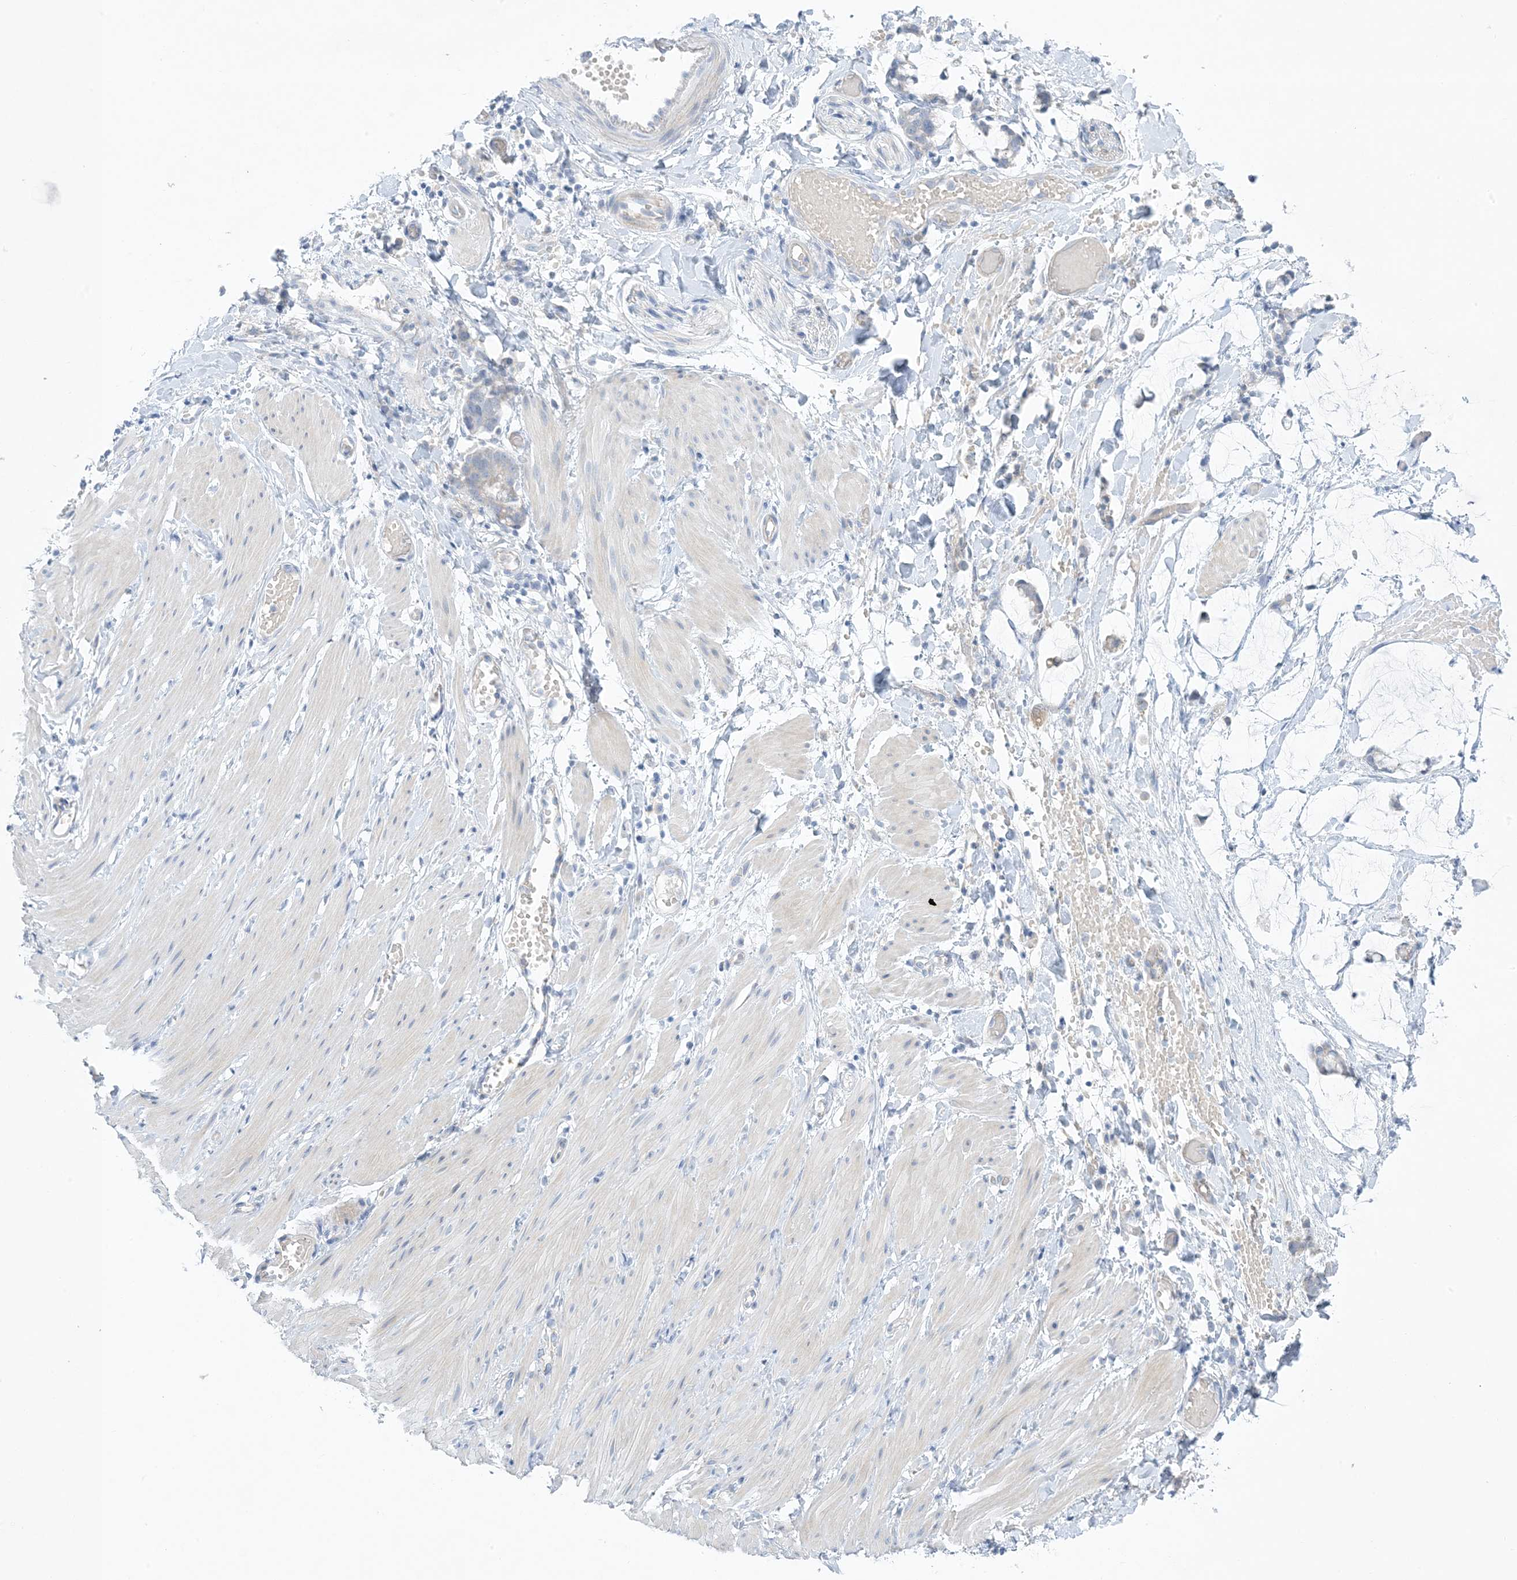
{"staining": {"intensity": "negative", "quantity": "none", "location": "none"}, "tissue": "adipose tissue", "cell_type": "Adipocytes", "image_type": "normal", "snomed": [{"axis": "morphology", "description": "Normal tissue, NOS"}, {"axis": "morphology", "description": "Adenocarcinoma, NOS"}, {"axis": "topography", "description": "Colon"}, {"axis": "topography", "description": "Peripheral nerve tissue"}], "caption": "An IHC micrograph of benign adipose tissue is shown. There is no staining in adipocytes of adipose tissue.", "gene": "XIRP2", "patient": {"sex": "male", "age": 14}}